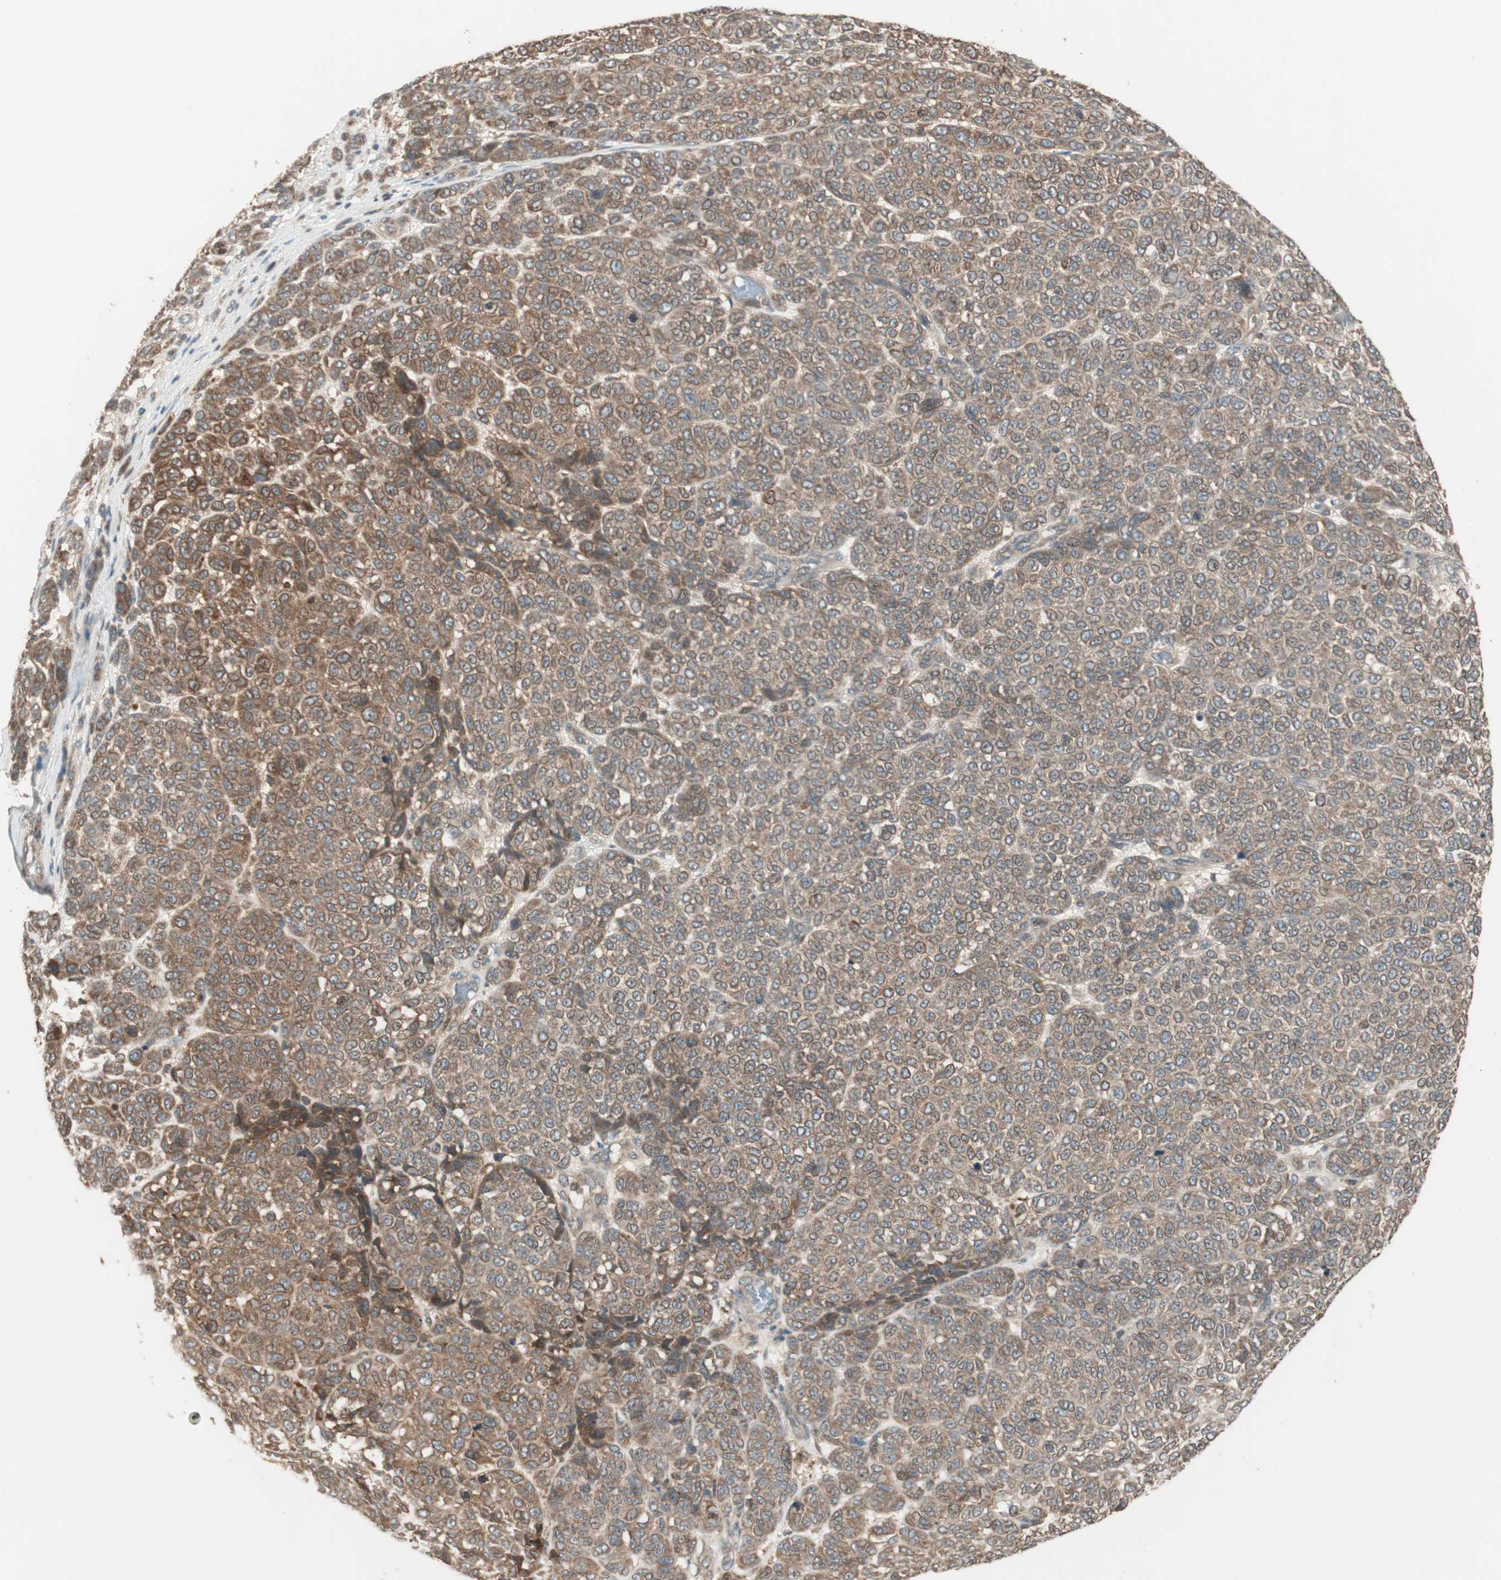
{"staining": {"intensity": "moderate", "quantity": ">75%", "location": "cytoplasmic/membranous"}, "tissue": "melanoma", "cell_type": "Tumor cells", "image_type": "cancer", "snomed": [{"axis": "morphology", "description": "Malignant melanoma, NOS"}, {"axis": "topography", "description": "Skin"}], "caption": "Tumor cells demonstrate moderate cytoplasmic/membranous staining in approximately >75% of cells in malignant melanoma.", "gene": "ATP6AP2", "patient": {"sex": "male", "age": 59}}